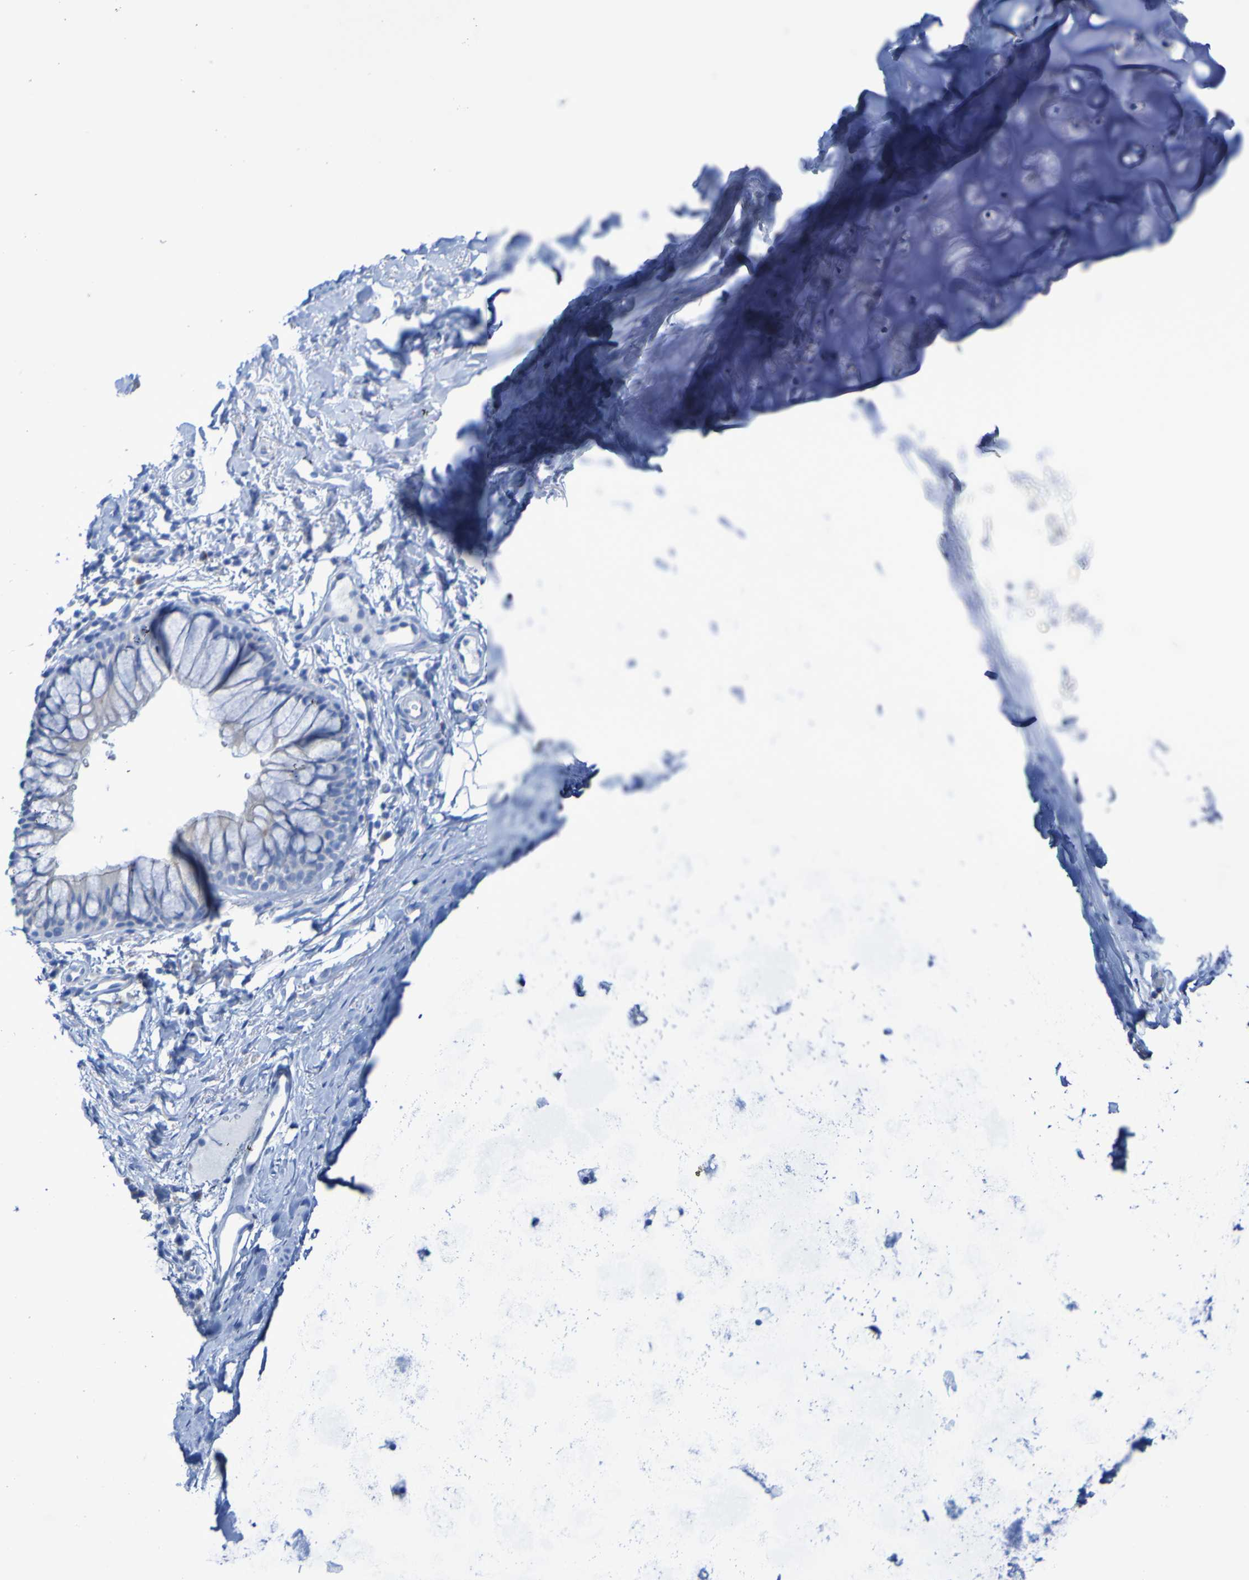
{"staining": {"intensity": "negative", "quantity": "none", "location": "none"}, "tissue": "bronchus", "cell_type": "Respiratory epithelial cells", "image_type": "normal", "snomed": [{"axis": "morphology", "description": "Normal tissue, NOS"}, {"axis": "topography", "description": "Cartilage tissue"}, {"axis": "topography", "description": "Bronchus"}], "caption": "A high-resolution image shows IHC staining of unremarkable bronchus, which displays no significant expression in respiratory epithelial cells. (Brightfield microscopy of DAB (3,3'-diaminobenzidine) immunohistochemistry (IHC) at high magnification).", "gene": "ACMSD", "patient": {"sex": "female", "age": 53}}